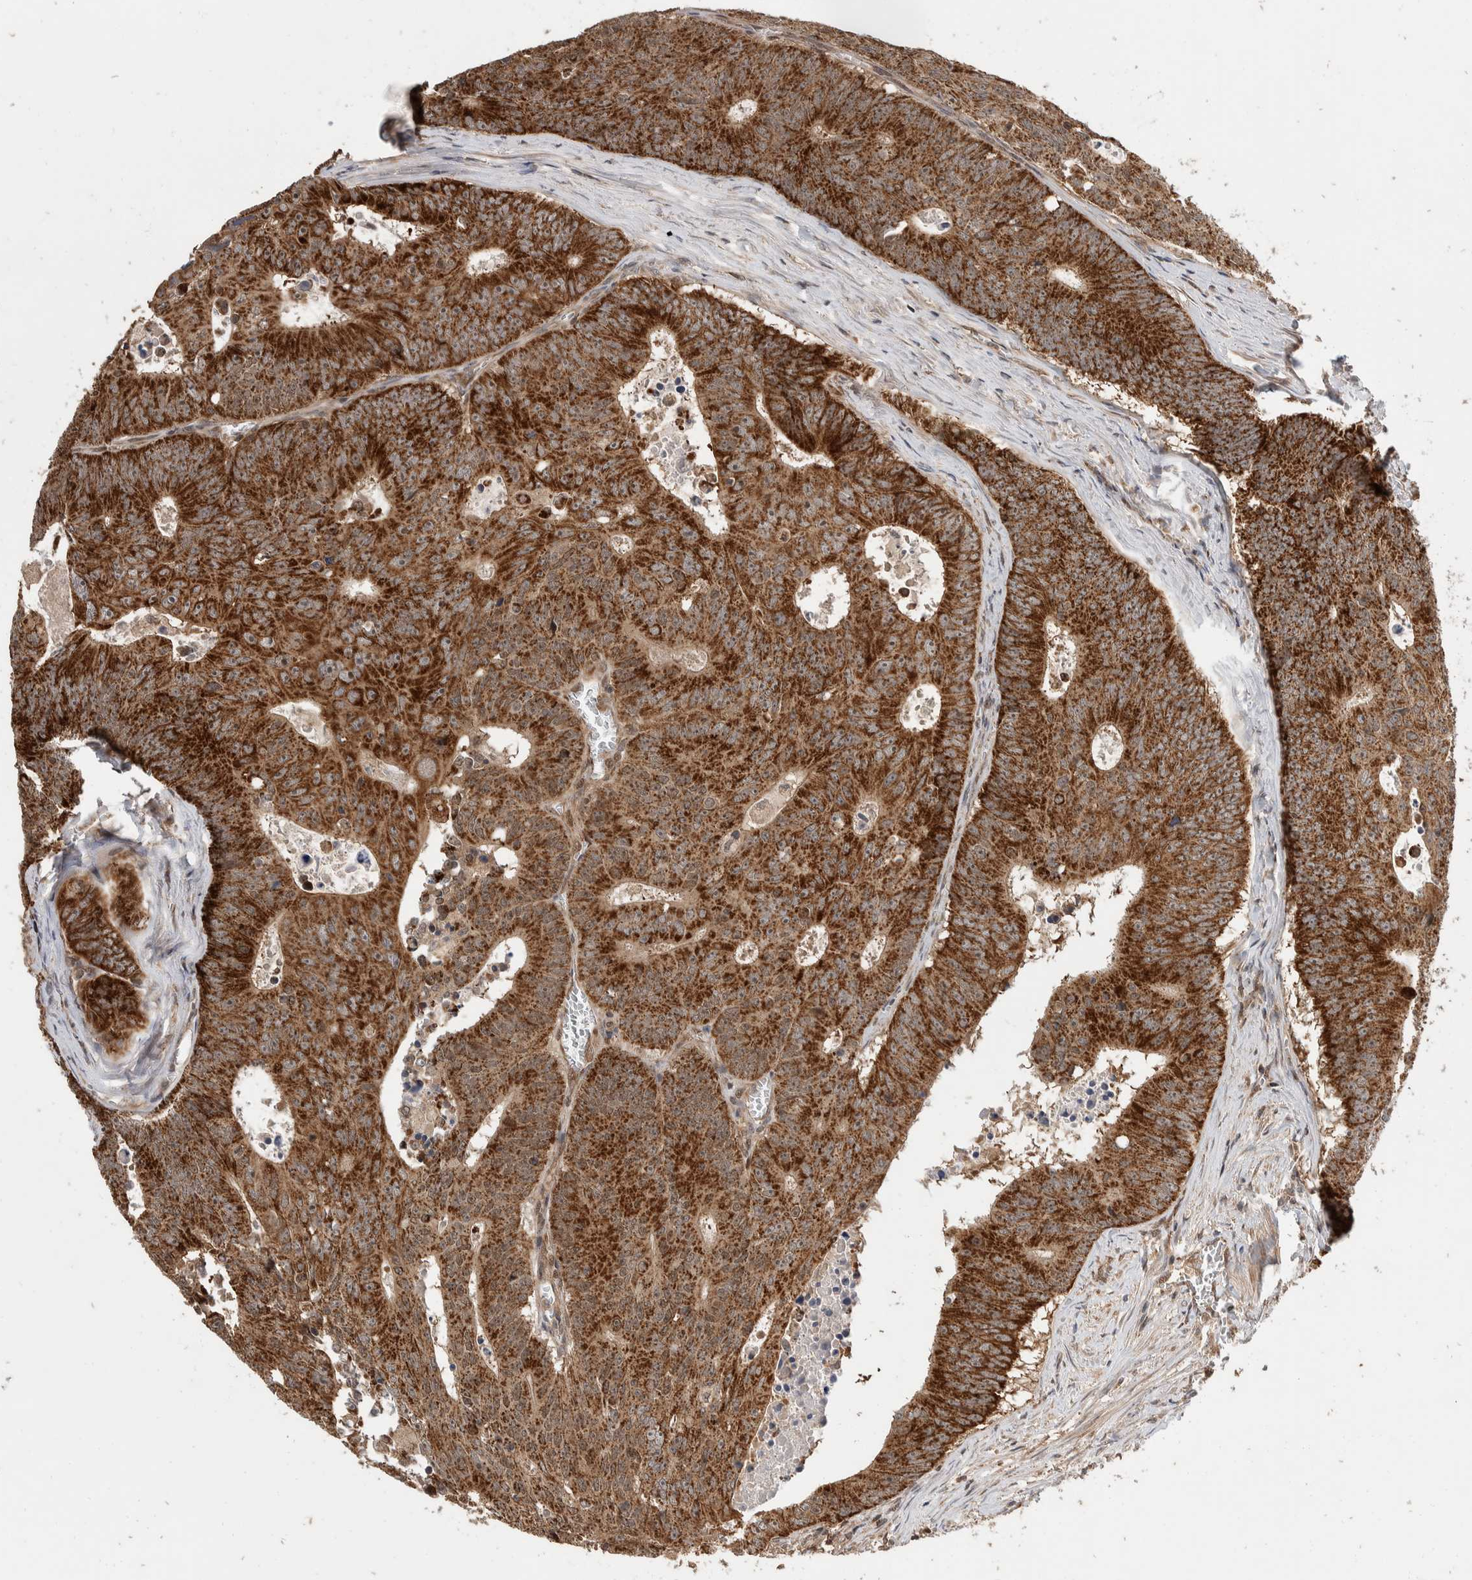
{"staining": {"intensity": "strong", "quantity": ">75%", "location": "cytoplasmic/membranous"}, "tissue": "colorectal cancer", "cell_type": "Tumor cells", "image_type": "cancer", "snomed": [{"axis": "morphology", "description": "Adenocarcinoma, NOS"}, {"axis": "topography", "description": "Colon"}], "caption": "Tumor cells demonstrate high levels of strong cytoplasmic/membranous positivity in approximately >75% of cells in colorectal cancer (adenocarcinoma). The protein is stained brown, and the nuclei are stained in blue (DAB IHC with brightfield microscopy, high magnification).", "gene": "ABHD11", "patient": {"sex": "male", "age": 87}}